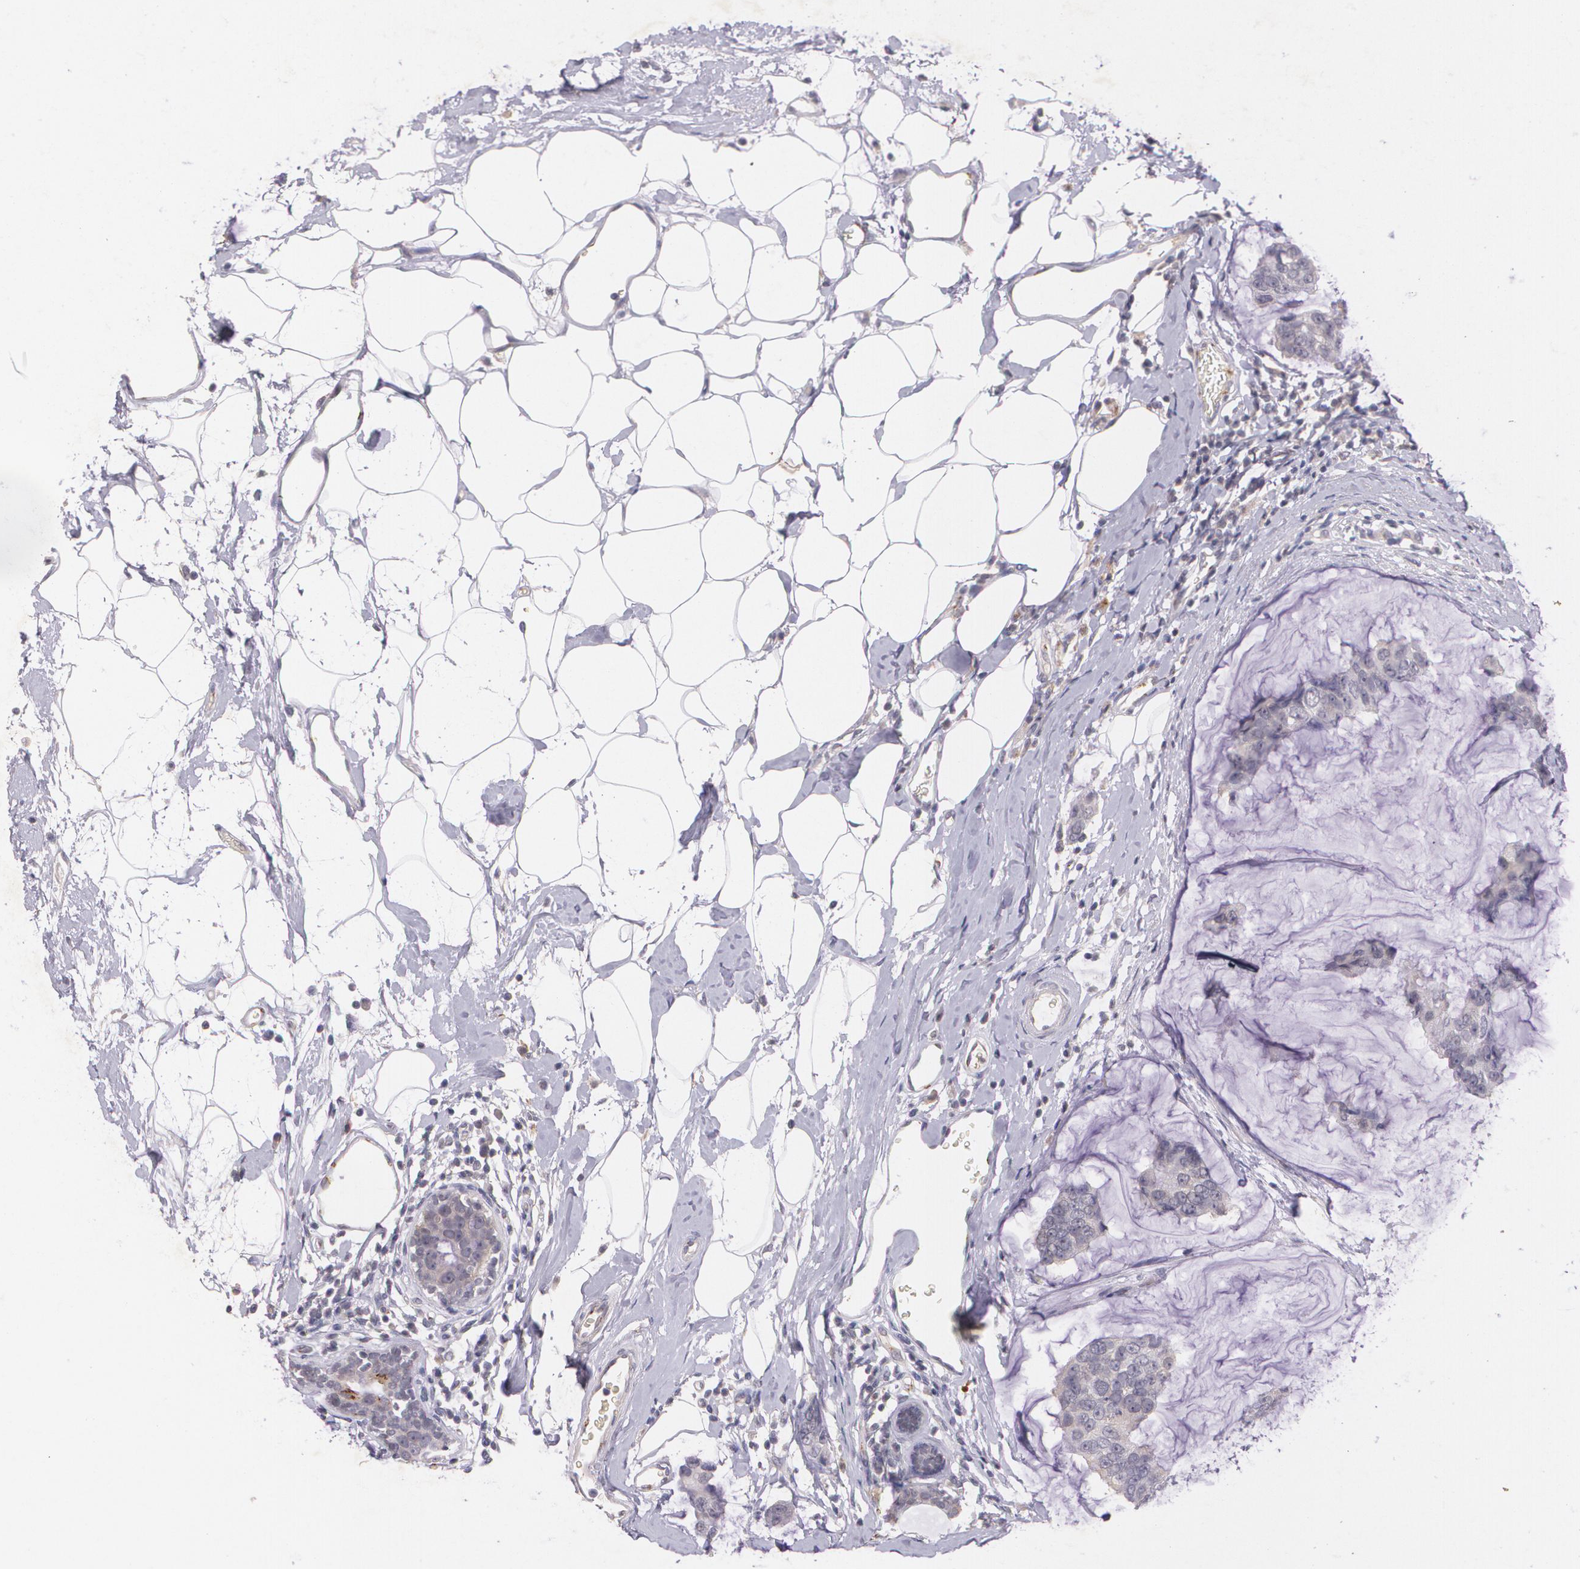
{"staining": {"intensity": "weak", "quantity": ">75%", "location": "cytoplasmic/membranous"}, "tissue": "breast cancer", "cell_type": "Tumor cells", "image_type": "cancer", "snomed": [{"axis": "morphology", "description": "Normal tissue, NOS"}, {"axis": "morphology", "description": "Duct carcinoma"}, {"axis": "topography", "description": "Breast"}], "caption": "Tumor cells demonstrate low levels of weak cytoplasmic/membranous positivity in about >75% of cells in human invasive ductal carcinoma (breast). (DAB = brown stain, brightfield microscopy at high magnification).", "gene": "TM4SF1", "patient": {"sex": "female", "age": 50}}